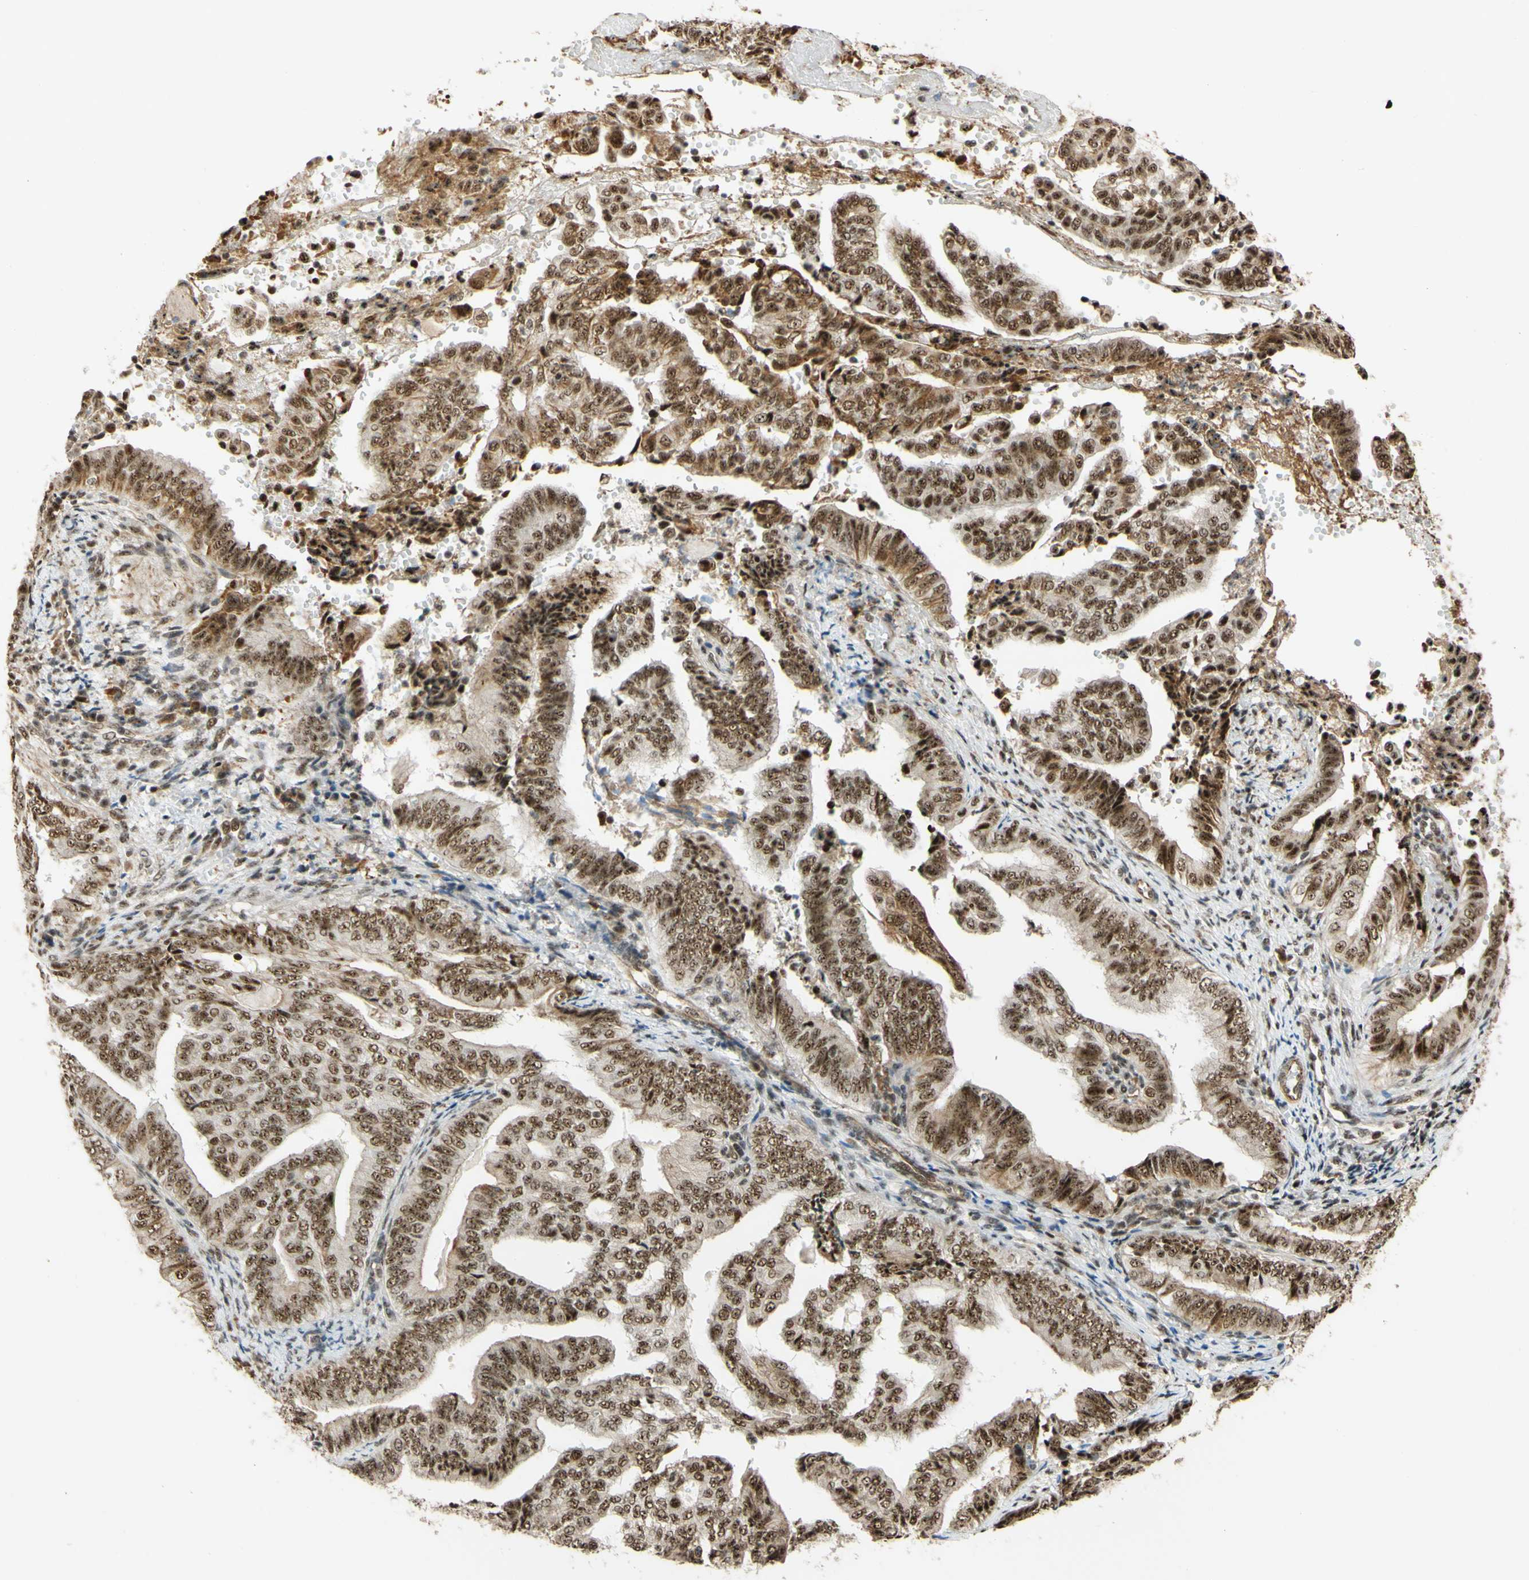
{"staining": {"intensity": "moderate", "quantity": ">75%", "location": "nuclear"}, "tissue": "endometrial cancer", "cell_type": "Tumor cells", "image_type": "cancer", "snomed": [{"axis": "morphology", "description": "Adenocarcinoma, NOS"}, {"axis": "topography", "description": "Endometrium"}], "caption": "The micrograph displays a brown stain indicating the presence of a protein in the nuclear of tumor cells in endometrial cancer.", "gene": "SAP18", "patient": {"sex": "female", "age": 58}}